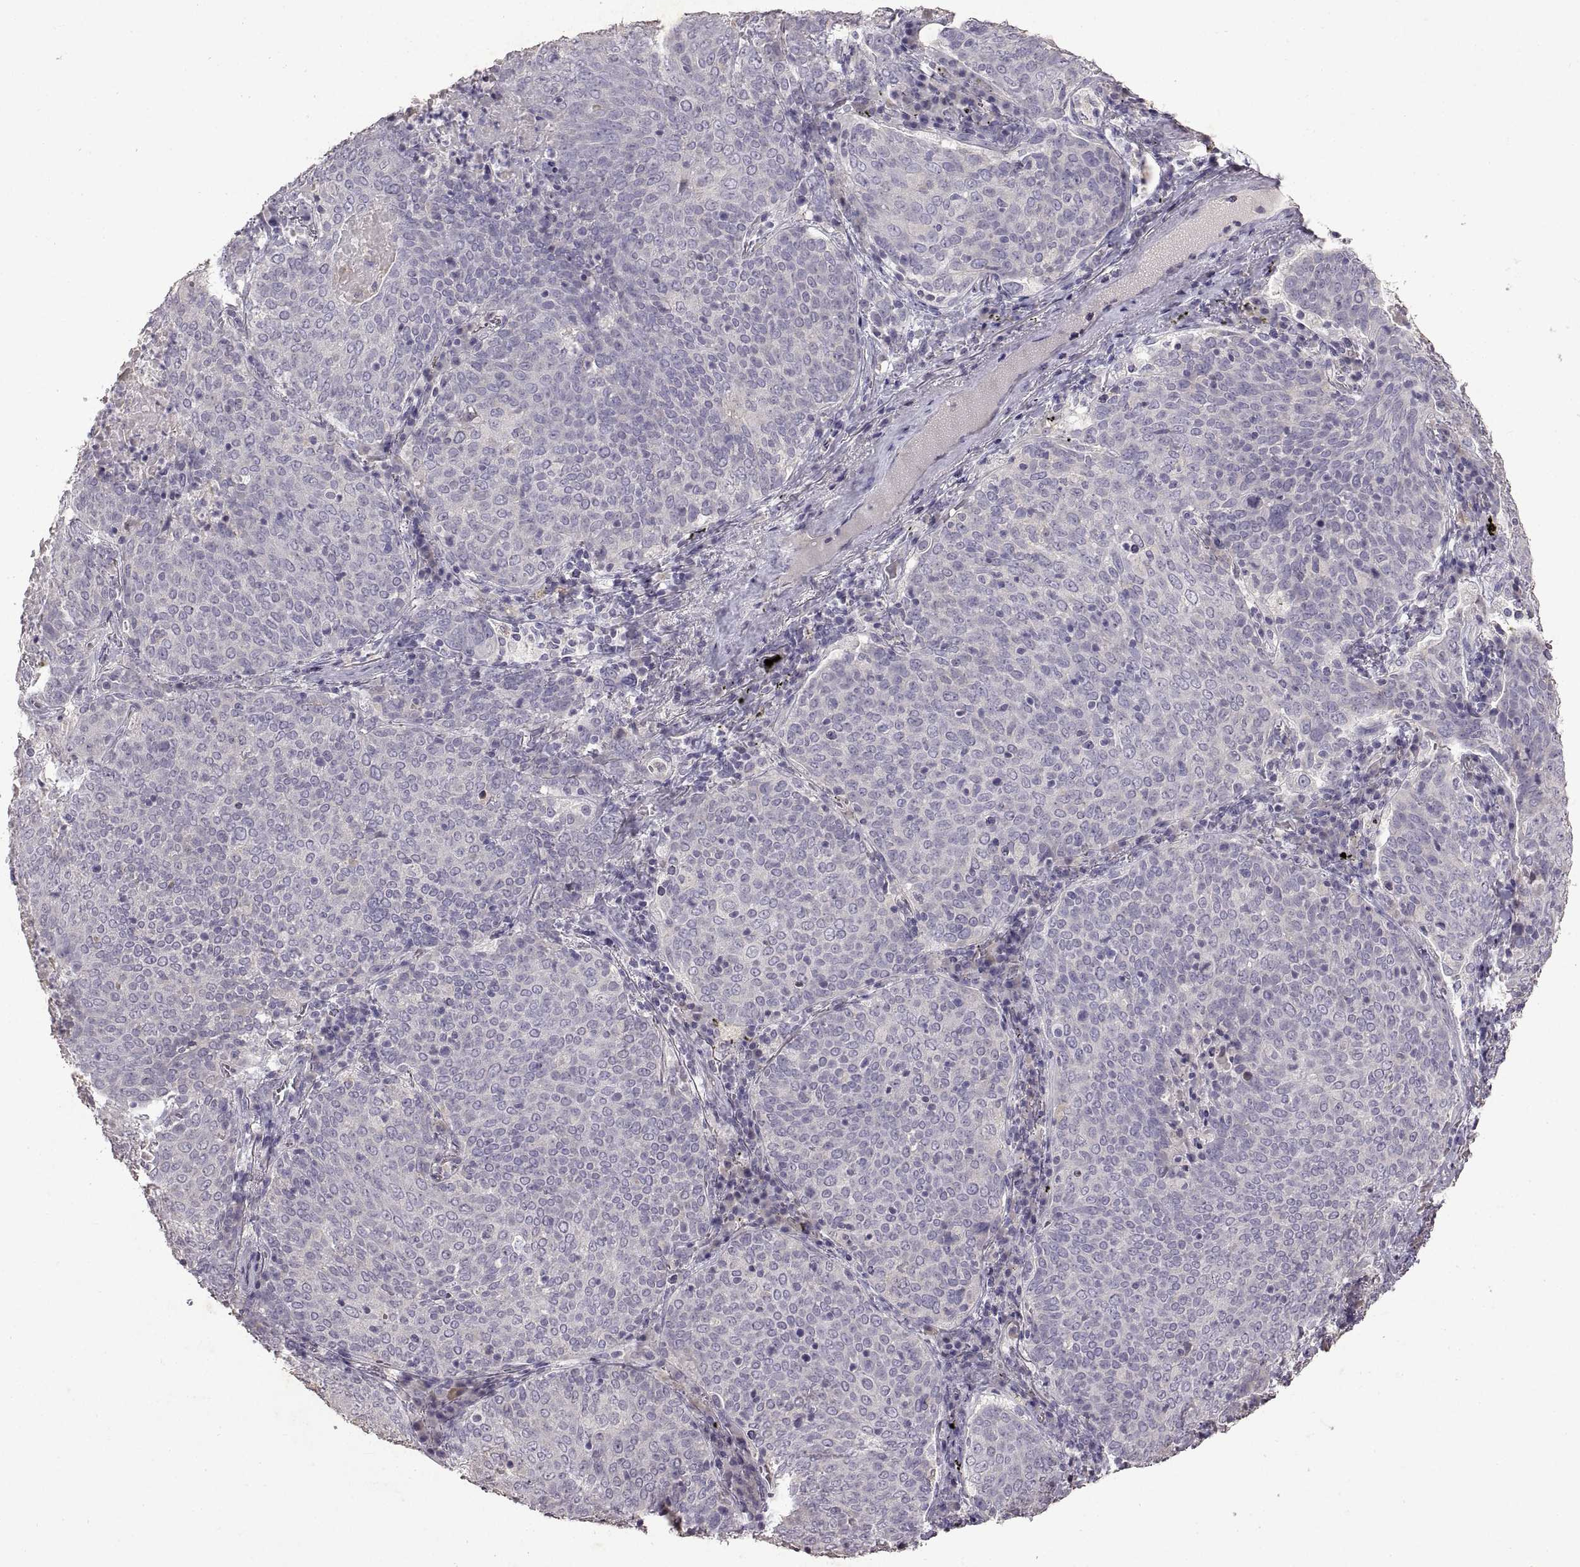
{"staining": {"intensity": "negative", "quantity": "none", "location": "none"}, "tissue": "lung cancer", "cell_type": "Tumor cells", "image_type": "cancer", "snomed": [{"axis": "morphology", "description": "Squamous cell carcinoma, NOS"}, {"axis": "topography", "description": "Lung"}], "caption": "The image reveals no staining of tumor cells in lung cancer.", "gene": "DEFB136", "patient": {"sex": "male", "age": 82}}